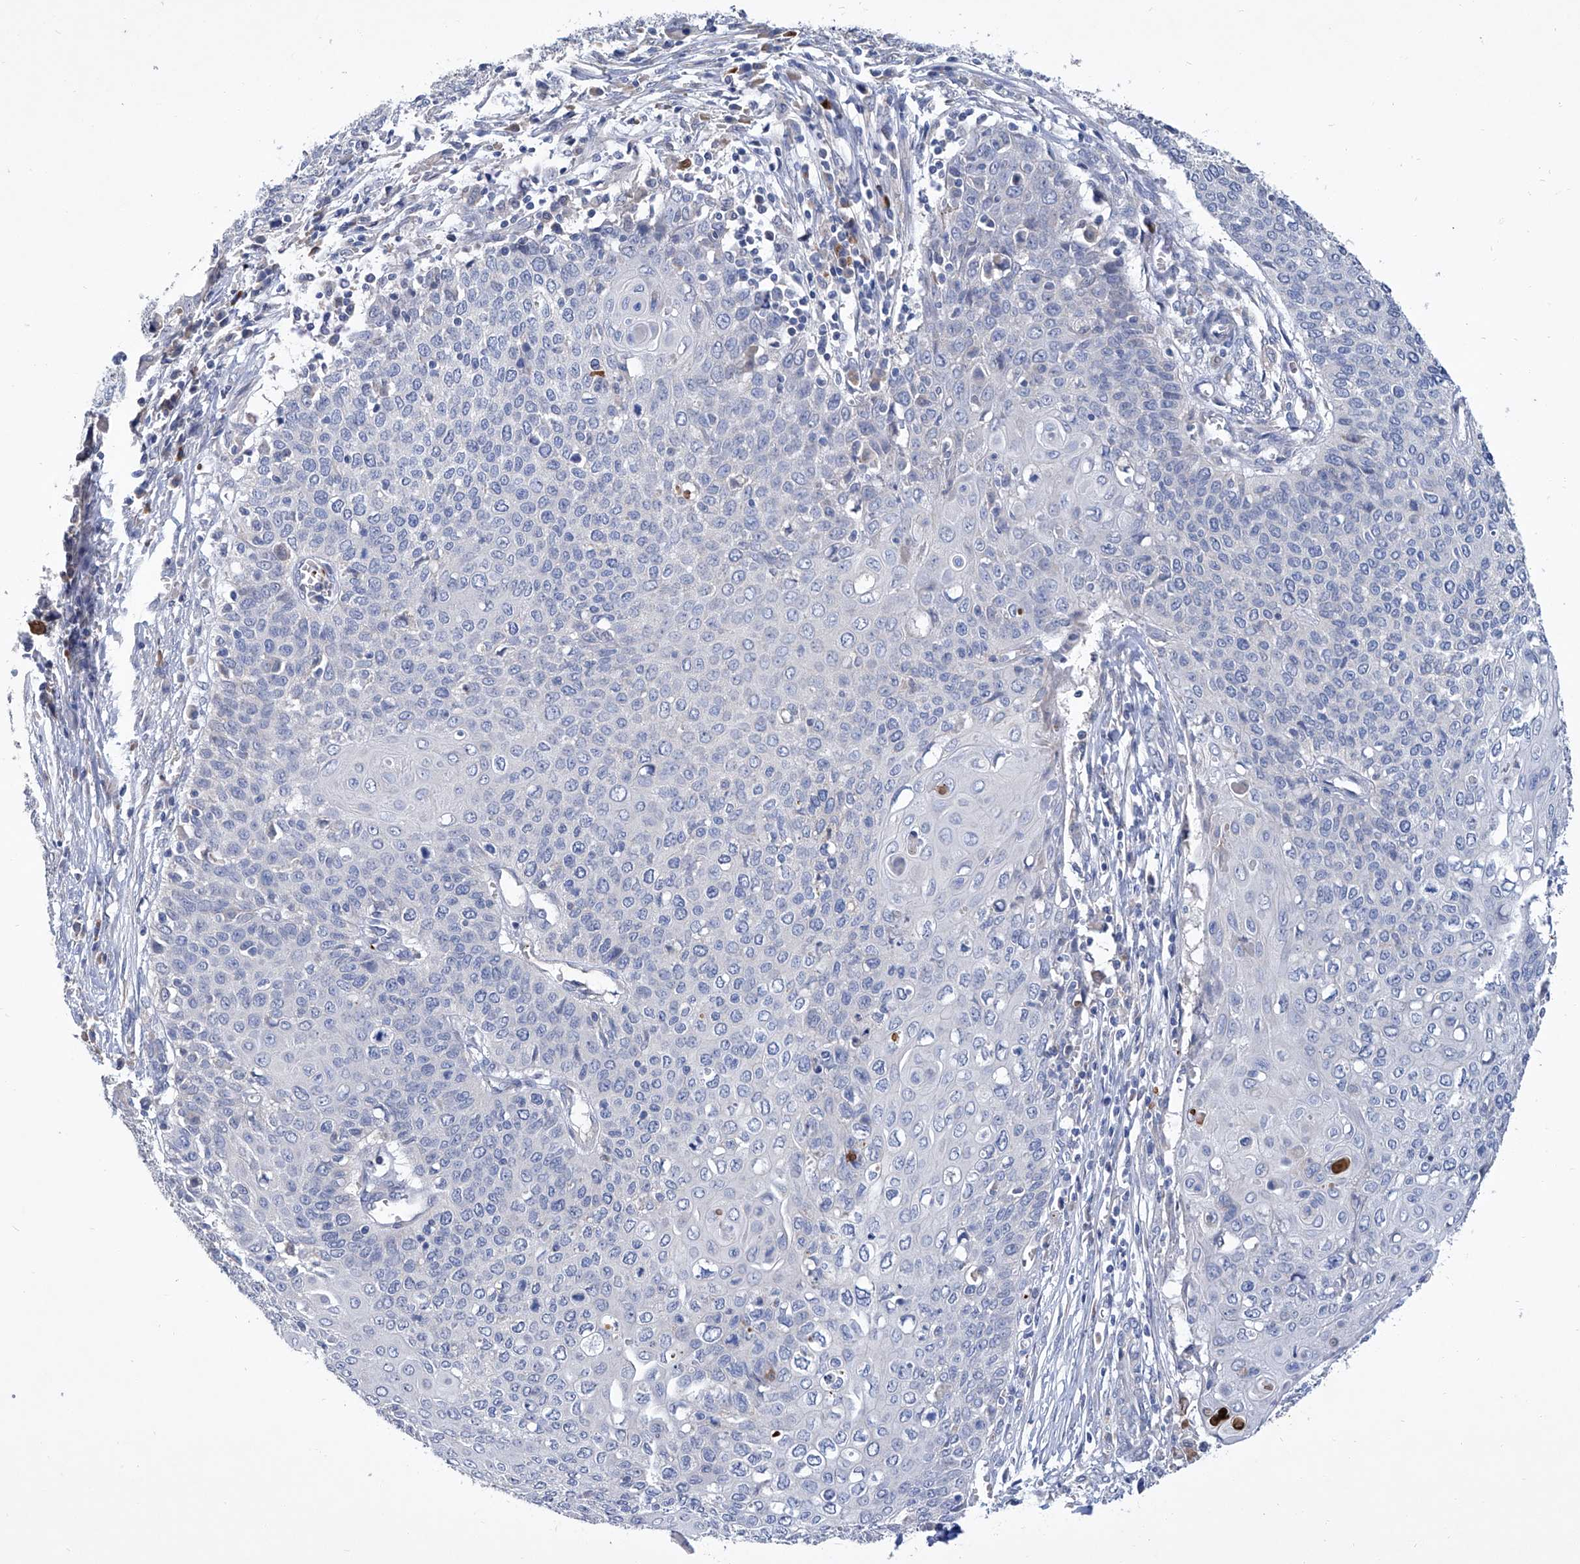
{"staining": {"intensity": "negative", "quantity": "none", "location": "none"}, "tissue": "cervical cancer", "cell_type": "Tumor cells", "image_type": "cancer", "snomed": [{"axis": "morphology", "description": "Squamous cell carcinoma, NOS"}, {"axis": "topography", "description": "Cervix"}], "caption": "High power microscopy histopathology image of an IHC histopathology image of cervical cancer, revealing no significant positivity in tumor cells. The staining is performed using DAB (3,3'-diaminobenzidine) brown chromogen with nuclei counter-stained in using hematoxylin.", "gene": "GPT", "patient": {"sex": "female", "age": 39}}